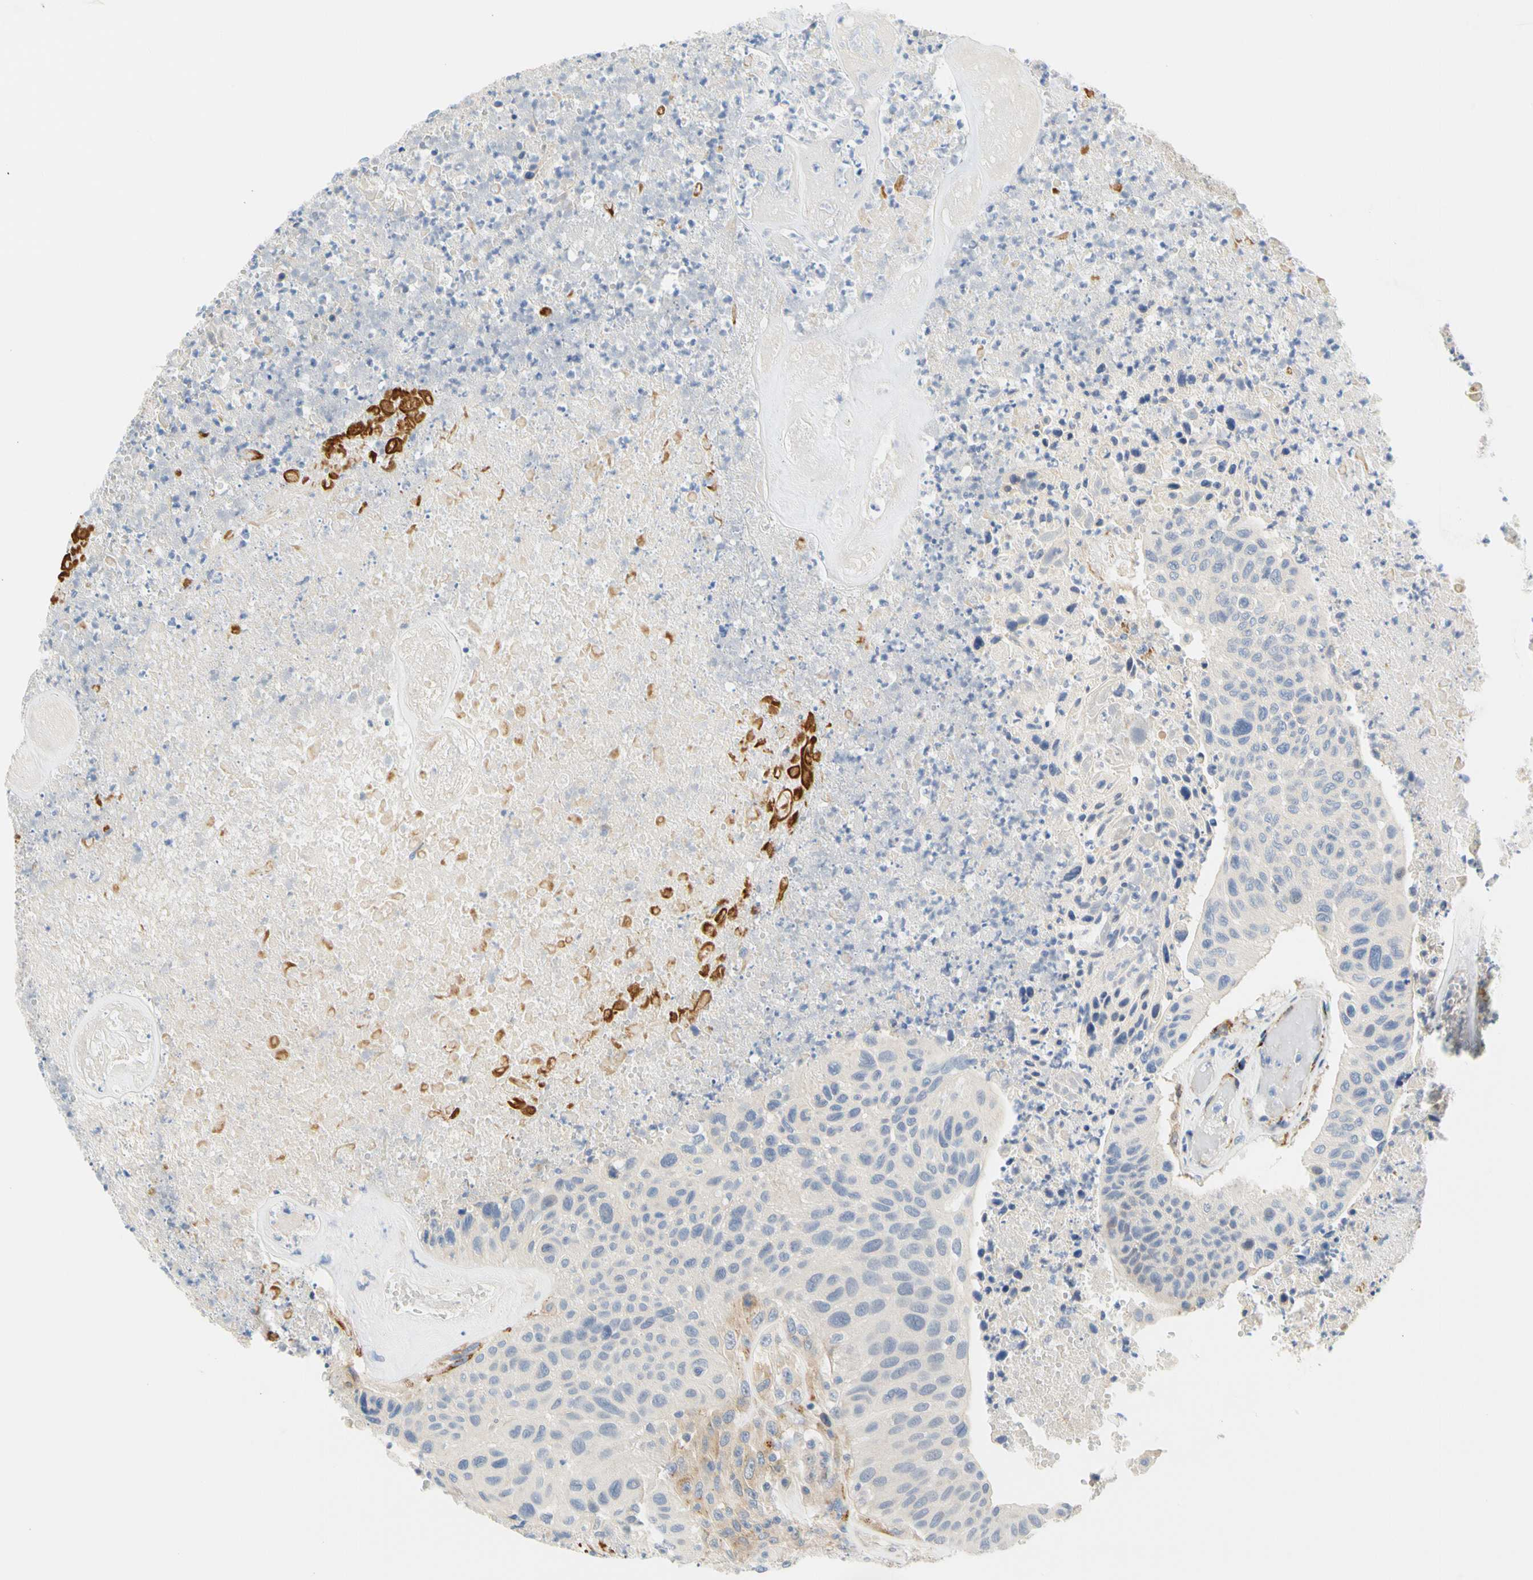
{"staining": {"intensity": "negative", "quantity": "none", "location": "none"}, "tissue": "urothelial cancer", "cell_type": "Tumor cells", "image_type": "cancer", "snomed": [{"axis": "morphology", "description": "Urothelial carcinoma, High grade"}, {"axis": "topography", "description": "Urinary bladder"}], "caption": "High magnification brightfield microscopy of urothelial carcinoma (high-grade) stained with DAB (brown) and counterstained with hematoxylin (blue): tumor cells show no significant expression.", "gene": "ZNF236", "patient": {"sex": "male", "age": 66}}